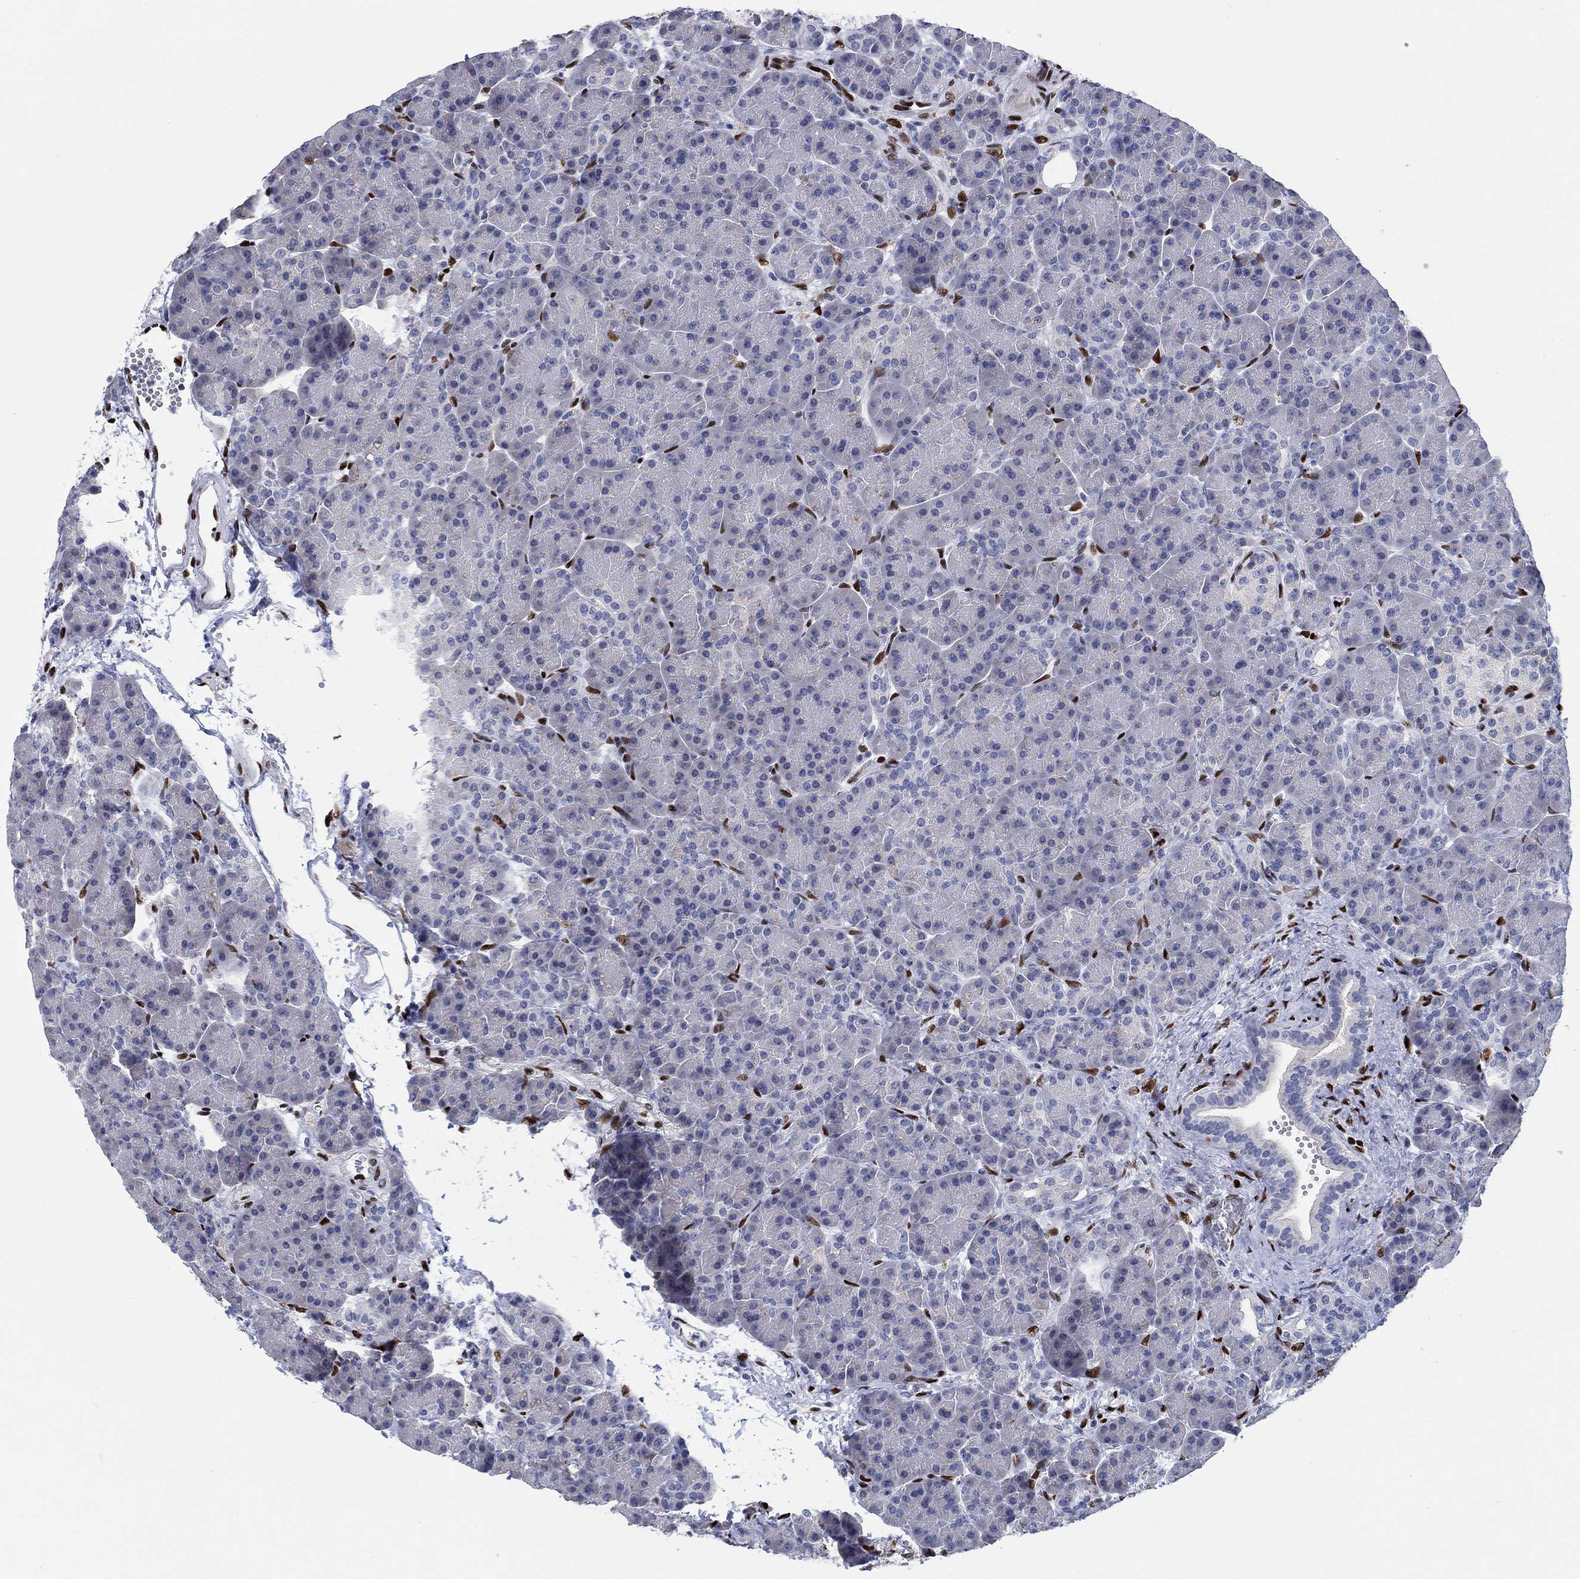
{"staining": {"intensity": "negative", "quantity": "none", "location": "none"}, "tissue": "pancreas", "cell_type": "Exocrine glandular cells", "image_type": "normal", "snomed": [{"axis": "morphology", "description": "Normal tissue, NOS"}, {"axis": "topography", "description": "Pancreas"}], "caption": "High power microscopy histopathology image of an immunohistochemistry micrograph of normal pancreas, revealing no significant positivity in exocrine glandular cells. (Immunohistochemistry (ihc), brightfield microscopy, high magnification).", "gene": "ZEB1", "patient": {"sex": "female", "age": 63}}